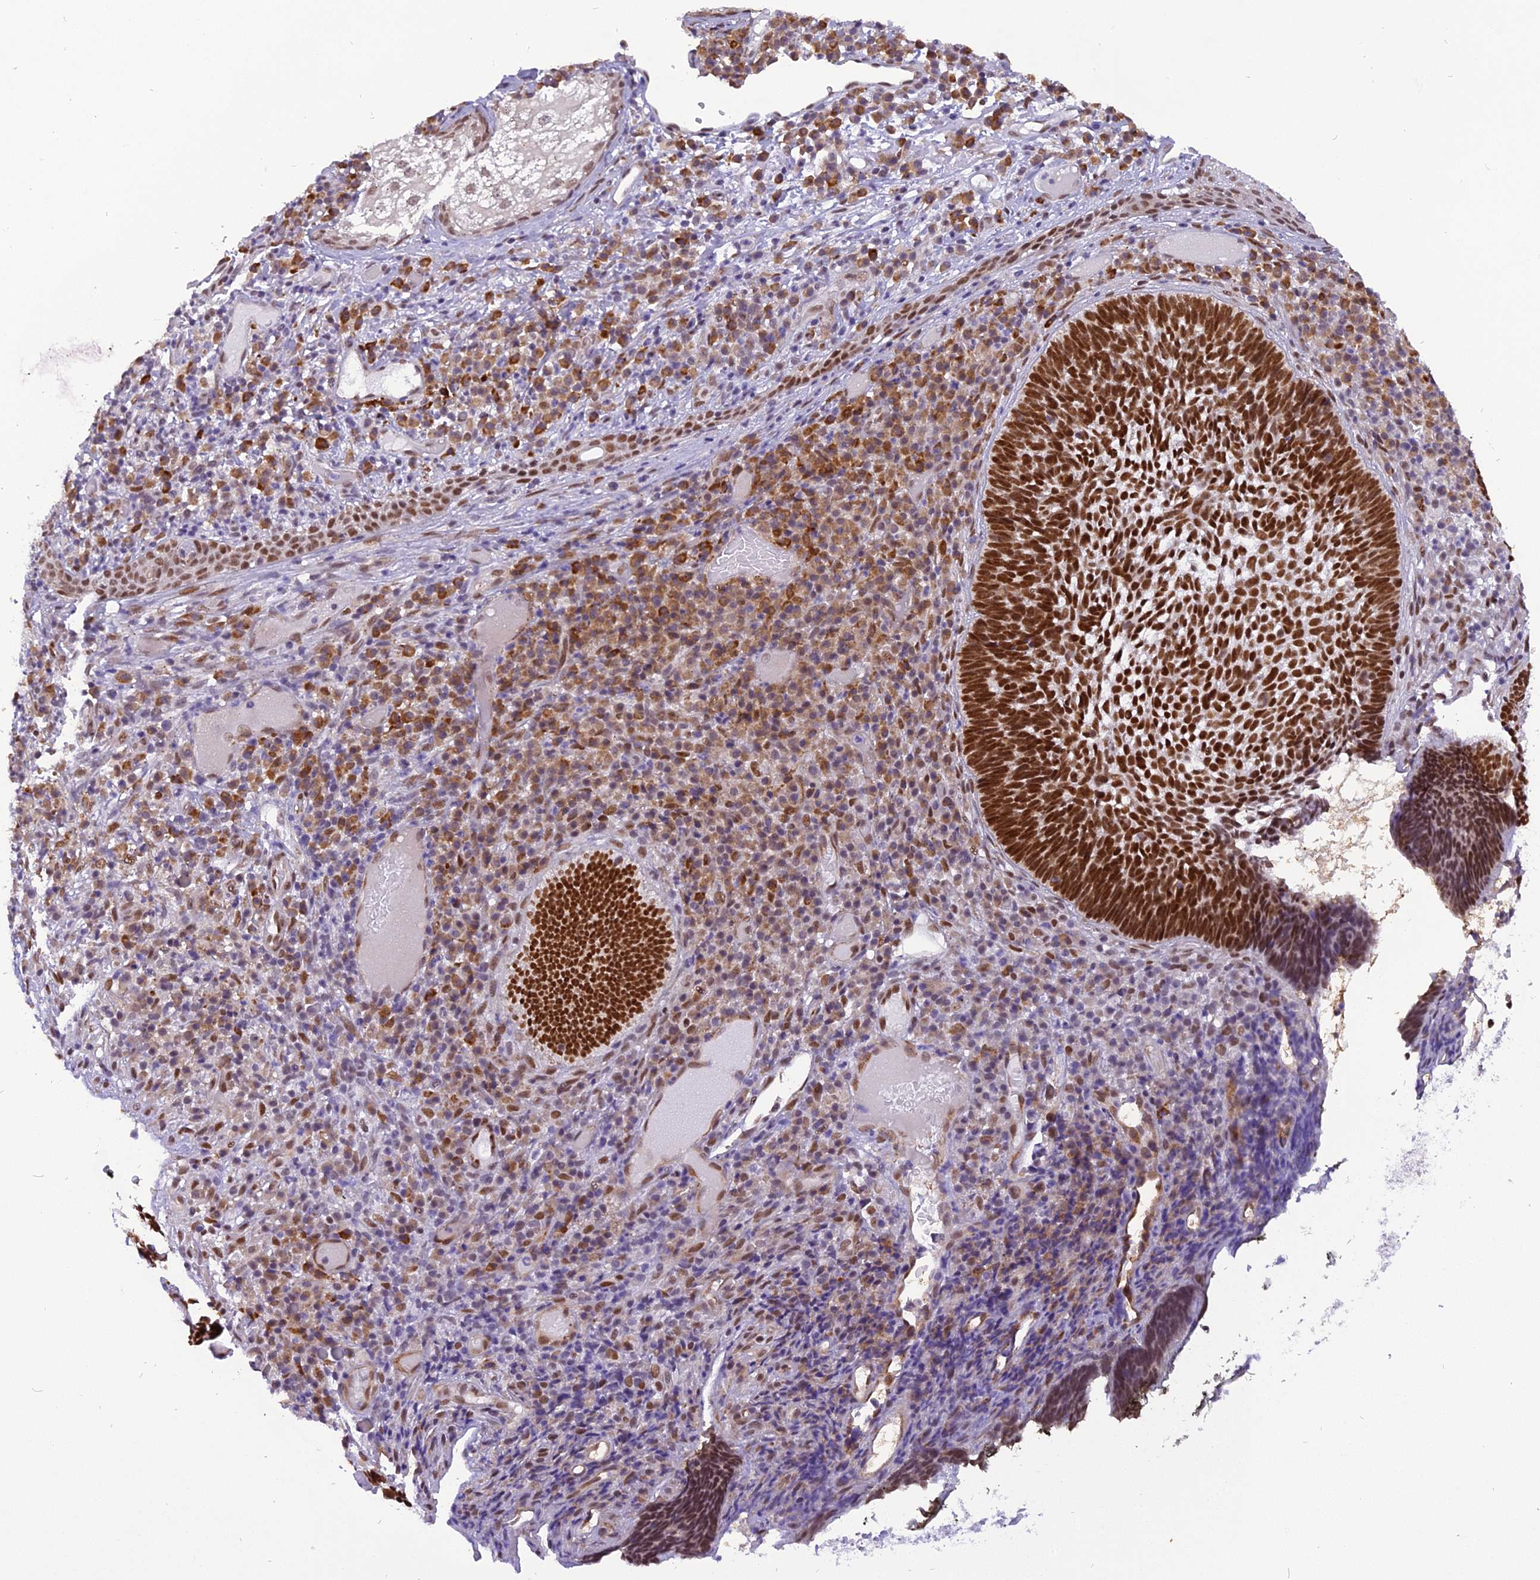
{"staining": {"intensity": "strong", "quantity": ">75%", "location": "nuclear"}, "tissue": "skin cancer", "cell_type": "Tumor cells", "image_type": "cancer", "snomed": [{"axis": "morphology", "description": "Basal cell carcinoma"}, {"axis": "topography", "description": "Skin"}], "caption": "Immunohistochemical staining of human skin cancer (basal cell carcinoma) shows strong nuclear protein staining in approximately >75% of tumor cells. The protein of interest is shown in brown color, while the nuclei are stained blue.", "gene": "IRF2BP1", "patient": {"sex": "male", "age": 88}}